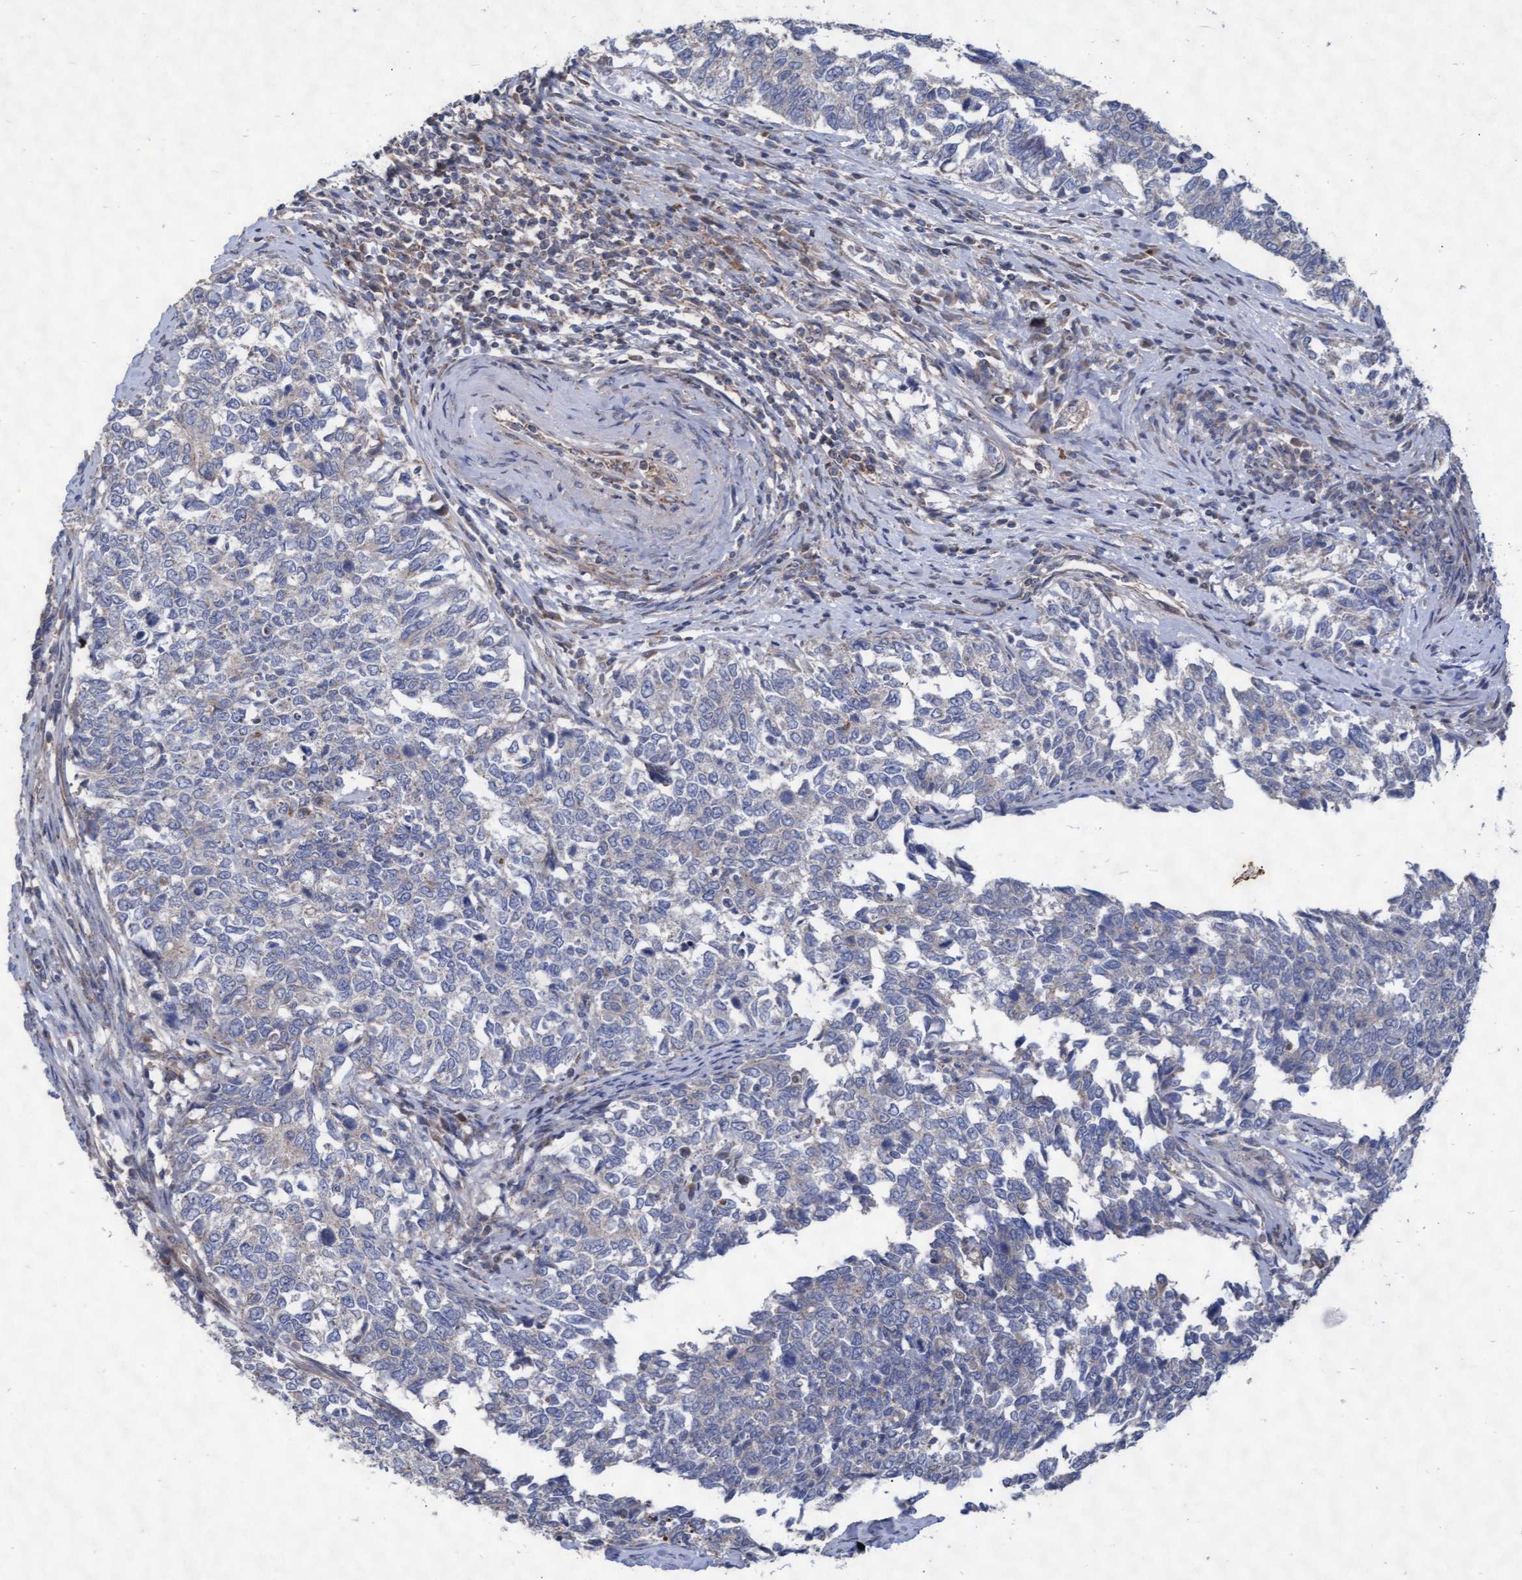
{"staining": {"intensity": "negative", "quantity": "none", "location": "none"}, "tissue": "cervical cancer", "cell_type": "Tumor cells", "image_type": "cancer", "snomed": [{"axis": "morphology", "description": "Squamous cell carcinoma, NOS"}, {"axis": "topography", "description": "Cervix"}], "caption": "A histopathology image of cervical cancer (squamous cell carcinoma) stained for a protein displays no brown staining in tumor cells.", "gene": "ABCF2", "patient": {"sex": "female", "age": 63}}